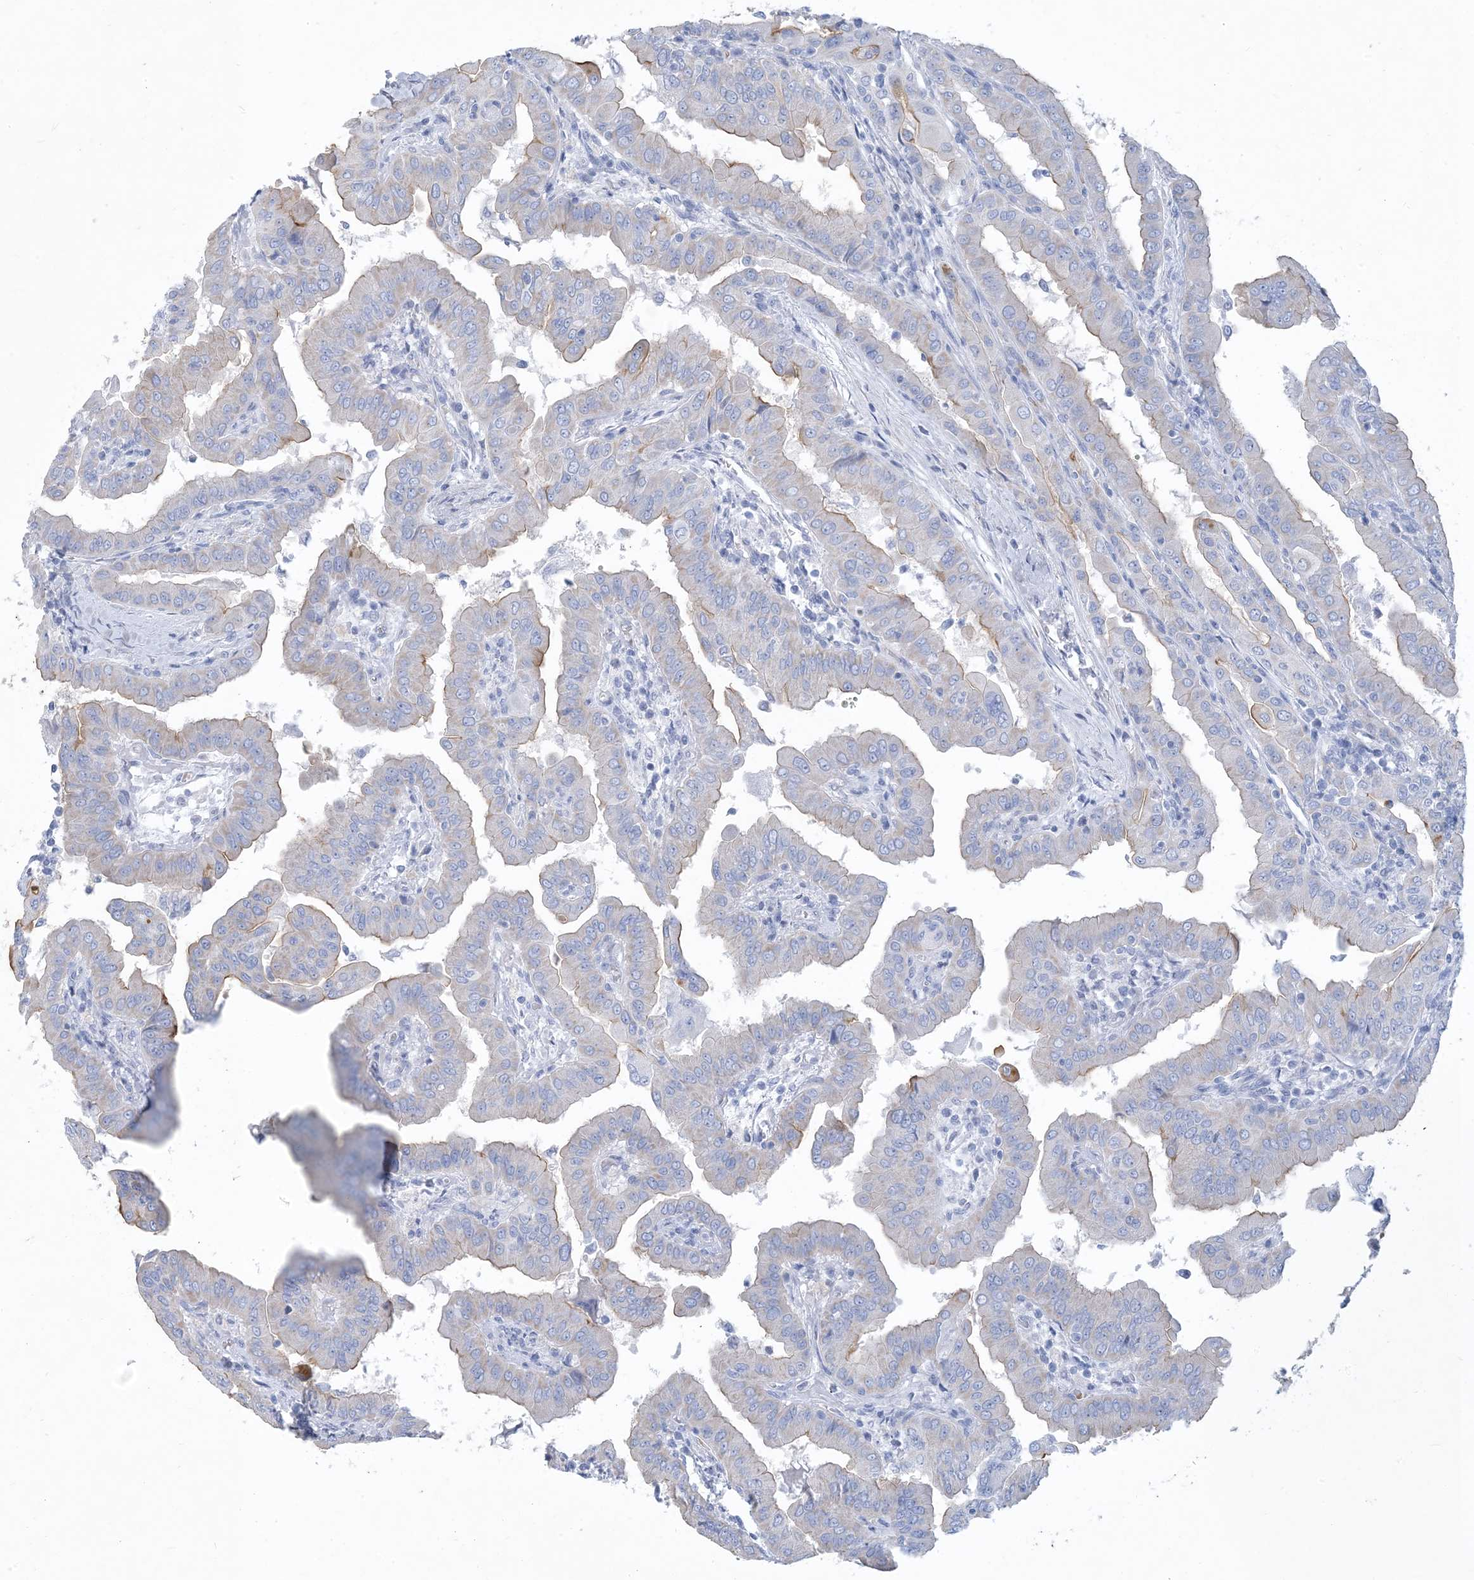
{"staining": {"intensity": "weak", "quantity": "<25%", "location": "cytoplasmic/membranous"}, "tissue": "thyroid cancer", "cell_type": "Tumor cells", "image_type": "cancer", "snomed": [{"axis": "morphology", "description": "Papillary adenocarcinoma, NOS"}, {"axis": "topography", "description": "Thyroid gland"}], "caption": "Thyroid cancer was stained to show a protein in brown. There is no significant expression in tumor cells.", "gene": "MOXD1", "patient": {"sex": "male", "age": 33}}